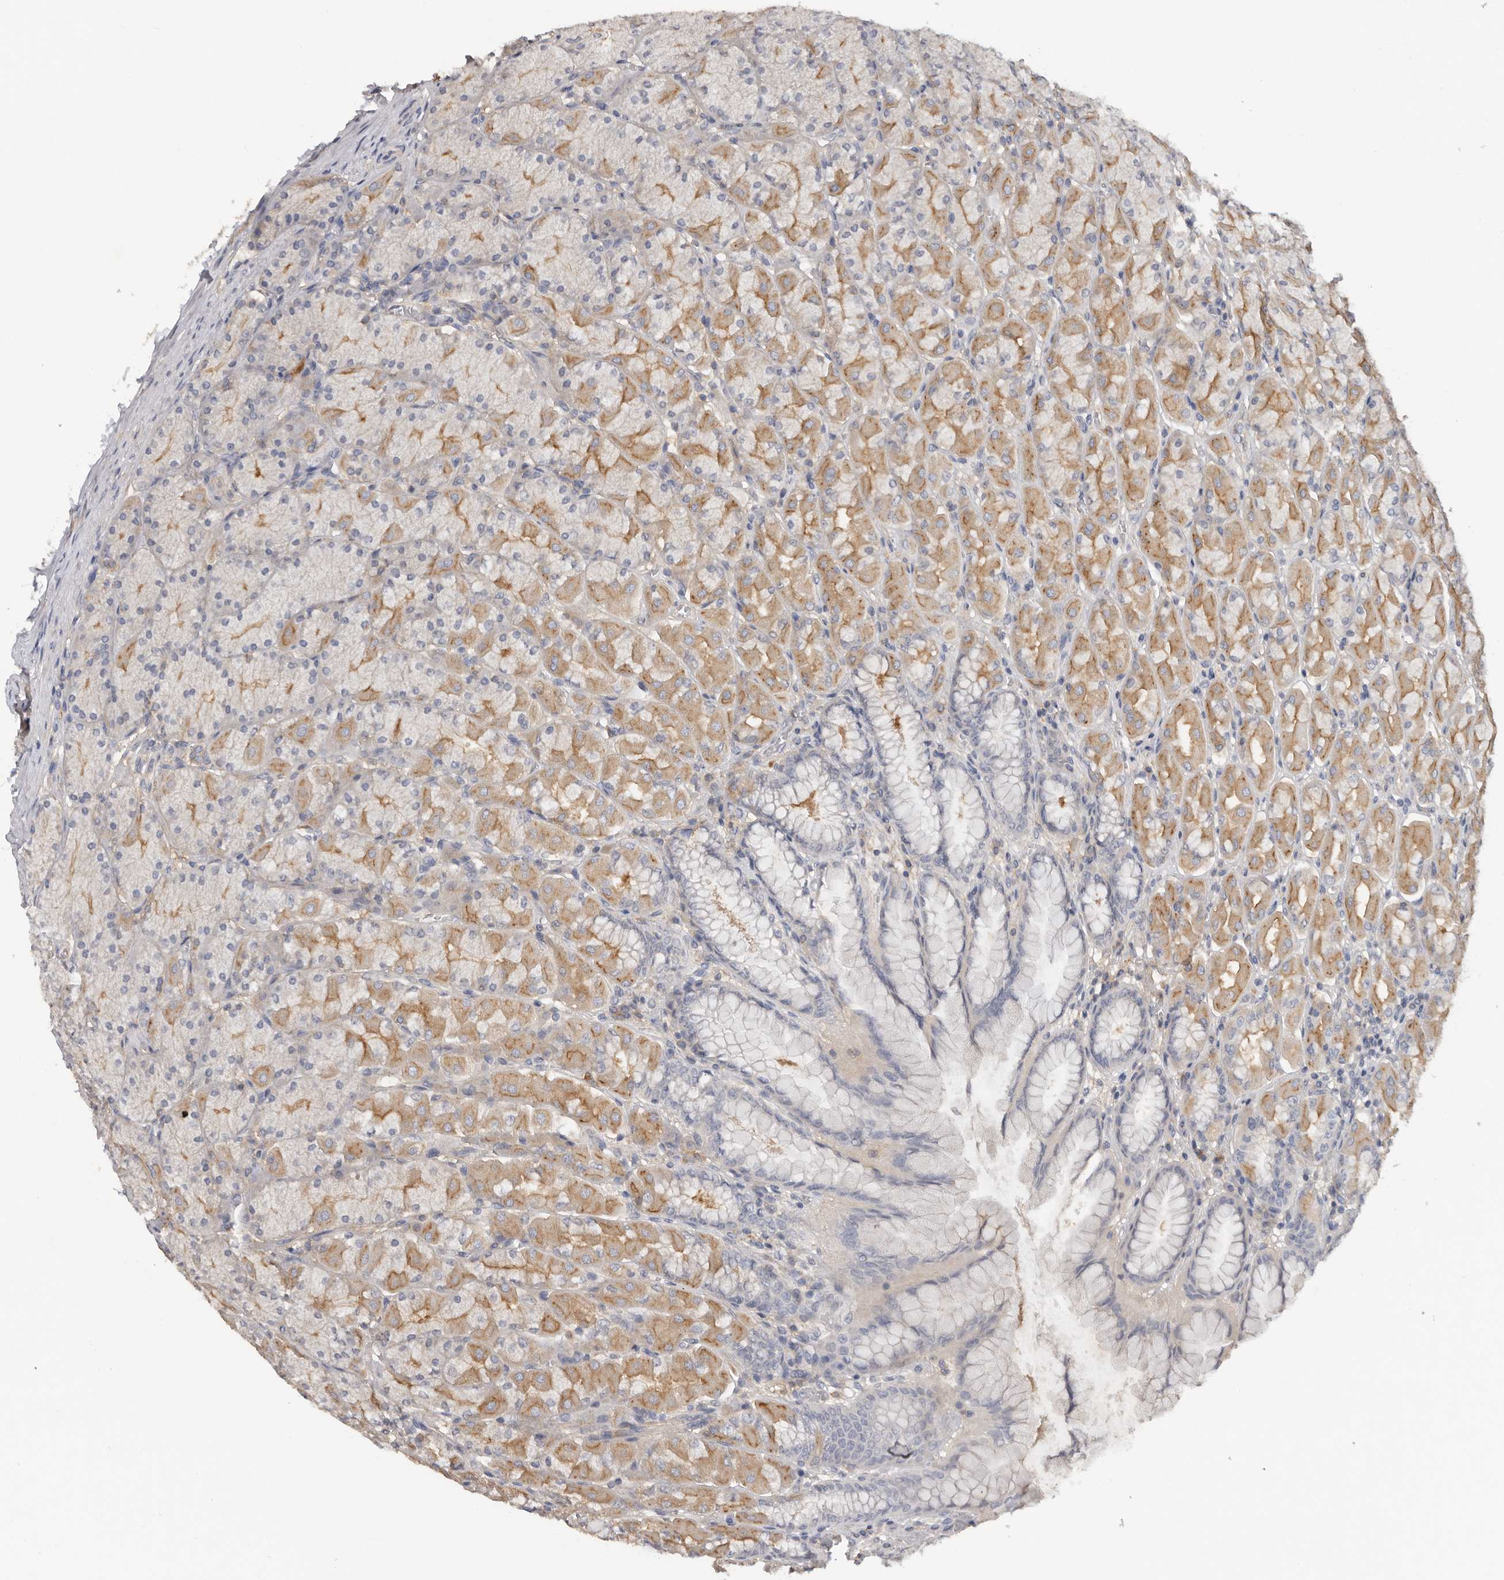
{"staining": {"intensity": "moderate", "quantity": "25%-75%", "location": "cytoplasmic/membranous"}, "tissue": "stomach", "cell_type": "Glandular cells", "image_type": "normal", "snomed": [{"axis": "morphology", "description": "Normal tissue, NOS"}, {"axis": "topography", "description": "Stomach, upper"}], "caption": "Glandular cells reveal medium levels of moderate cytoplasmic/membranous expression in about 25%-75% of cells in normal human stomach.", "gene": "WDTC1", "patient": {"sex": "female", "age": 56}}